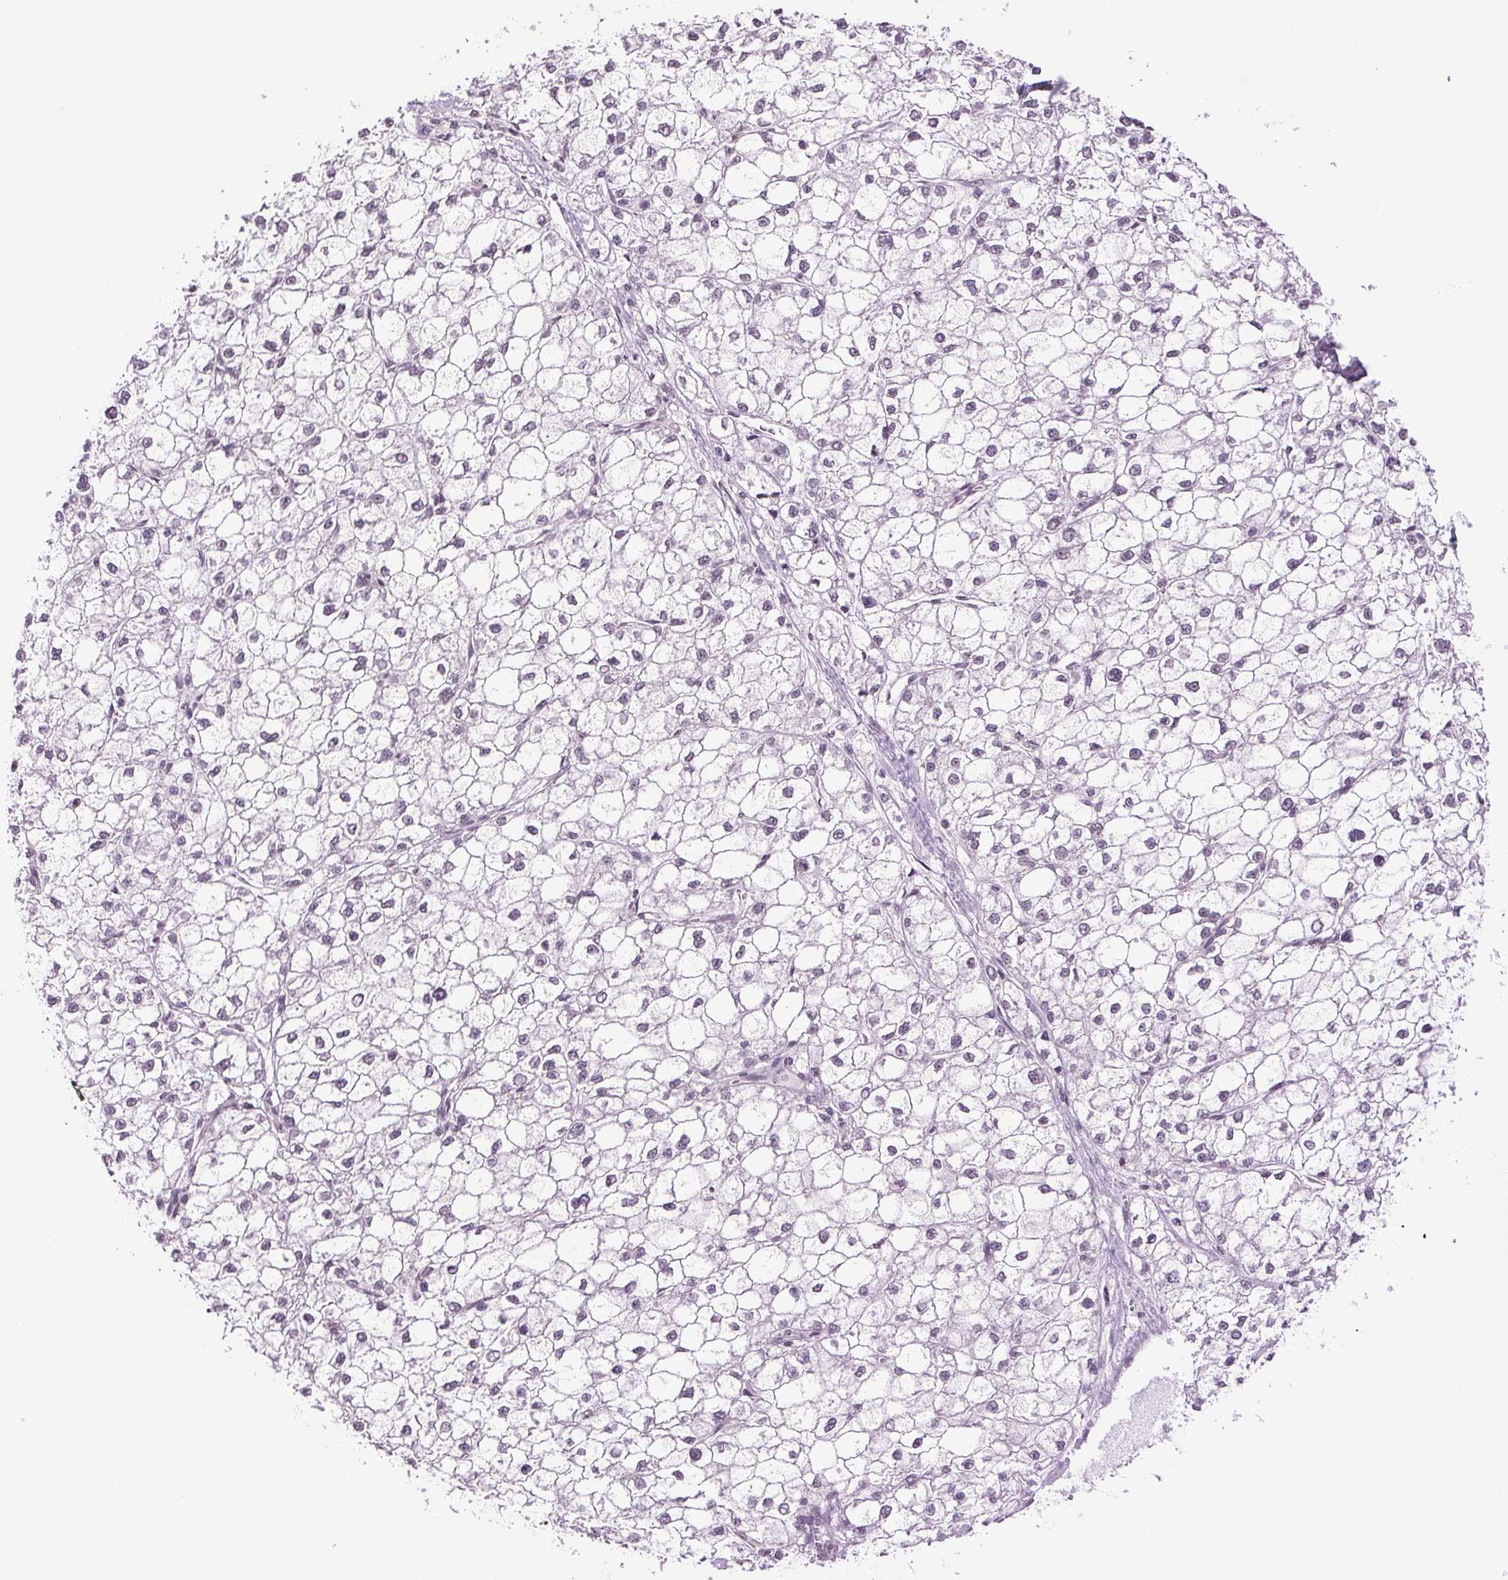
{"staining": {"intensity": "negative", "quantity": "none", "location": "none"}, "tissue": "liver cancer", "cell_type": "Tumor cells", "image_type": "cancer", "snomed": [{"axis": "morphology", "description": "Carcinoma, Hepatocellular, NOS"}, {"axis": "topography", "description": "Liver"}], "caption": "Histopathology image shows no significant protein positivity in tumor cells of liver cancer (hepatocellular carcinoma).", "gene": "TNNT3", "patient": {"sex": "female", "age": 43}}